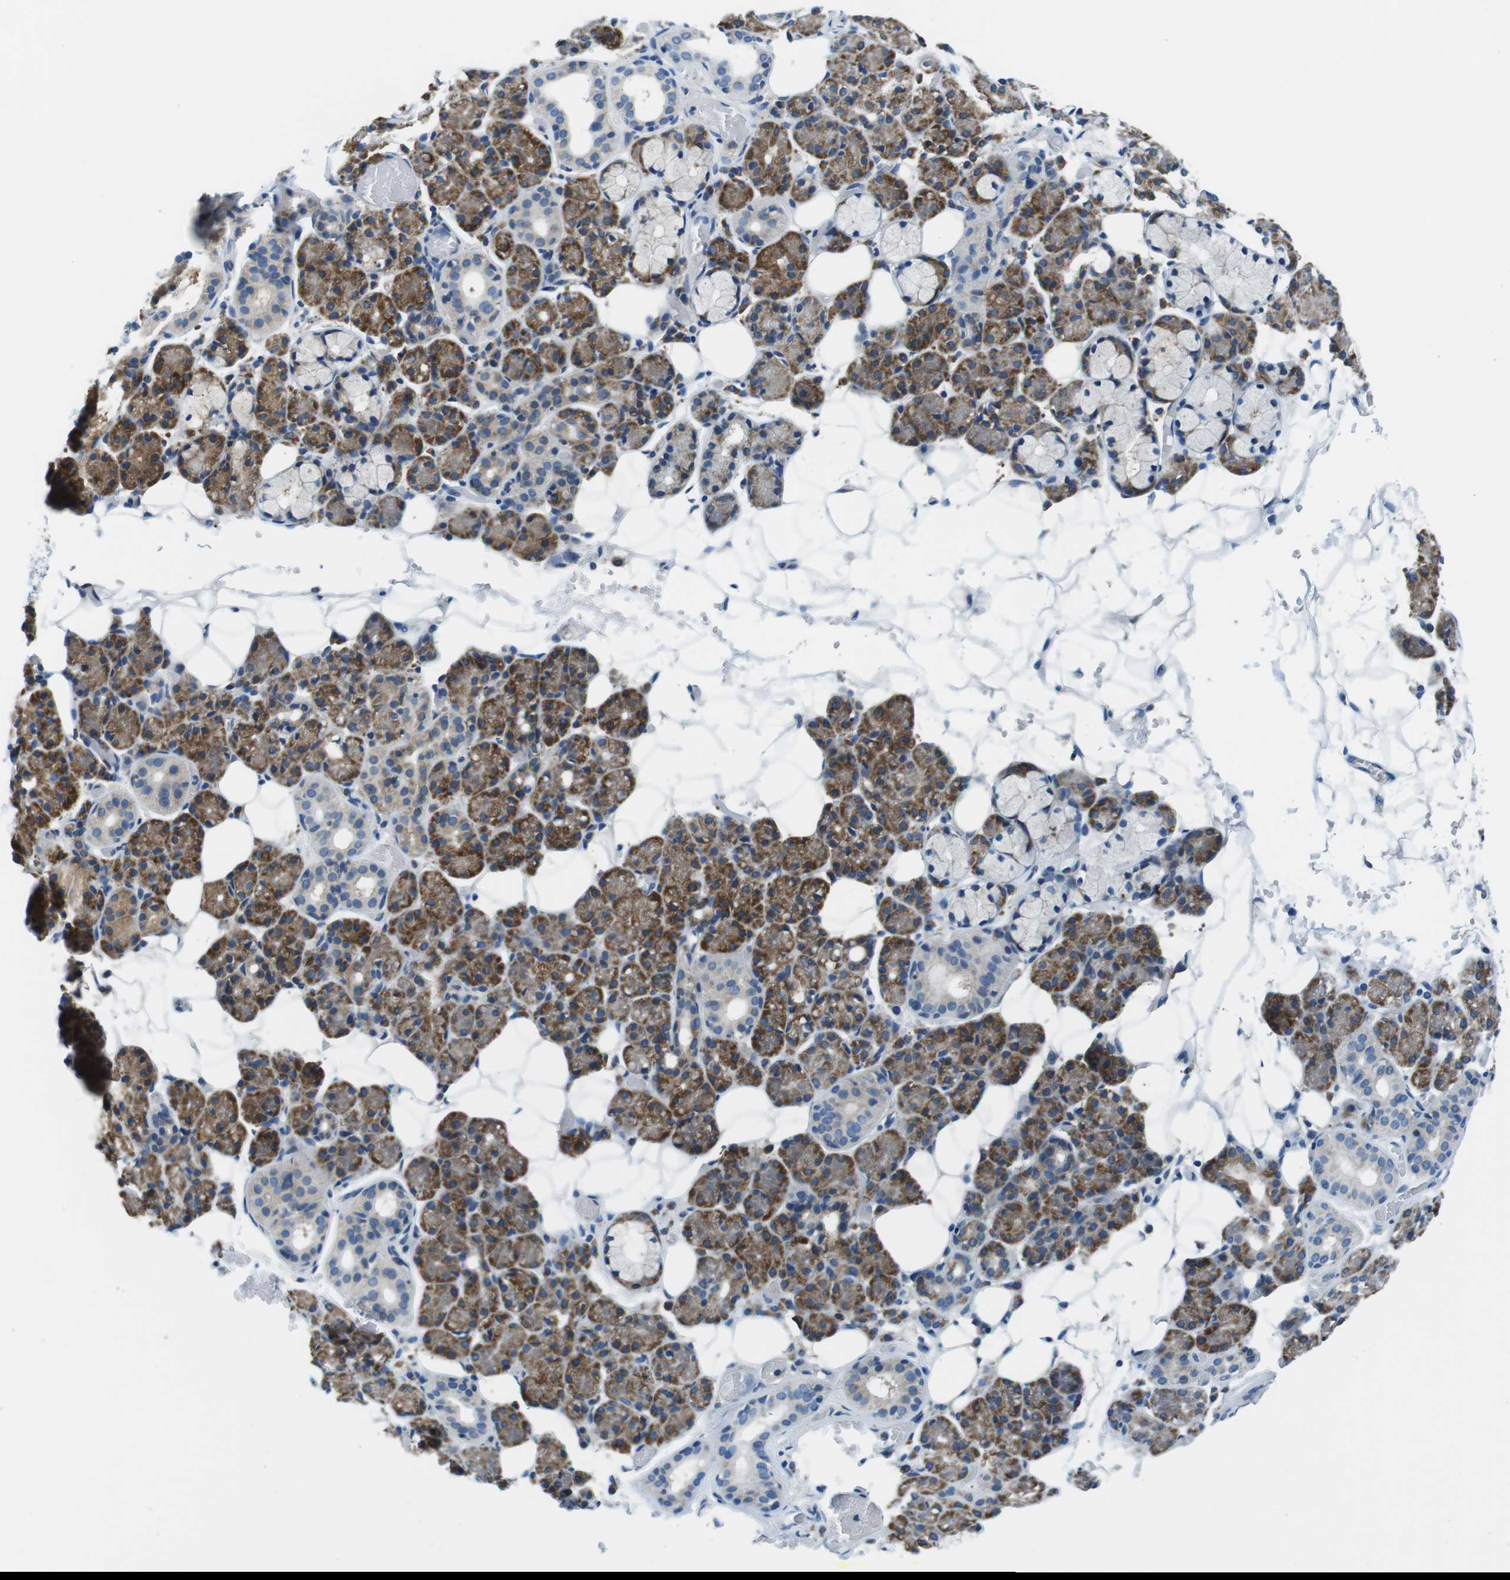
{"staining": {"intensity": "strong", "quantity": "25%-75%", "location": "cytoplasmic/membranous"}, "tissue": "salivary gland", "cell_type": "Glandular cells", "image_type": "normal", "snomed": [{"axis": "morphology", "description": "Normal tissue, NOS"}, {"axis": "topography", "description": "Salivary gland"}], "caption": "Strong cytoplasmic/membranous expression is seen in approximately 25%-75% of glandular cells in unremarkable salivary gland. (brown staining indicates protein expression, while blue staining denotes nuclei).", "gene": "EIF2B5", "patient": {"sex": "male", "age": 63}}